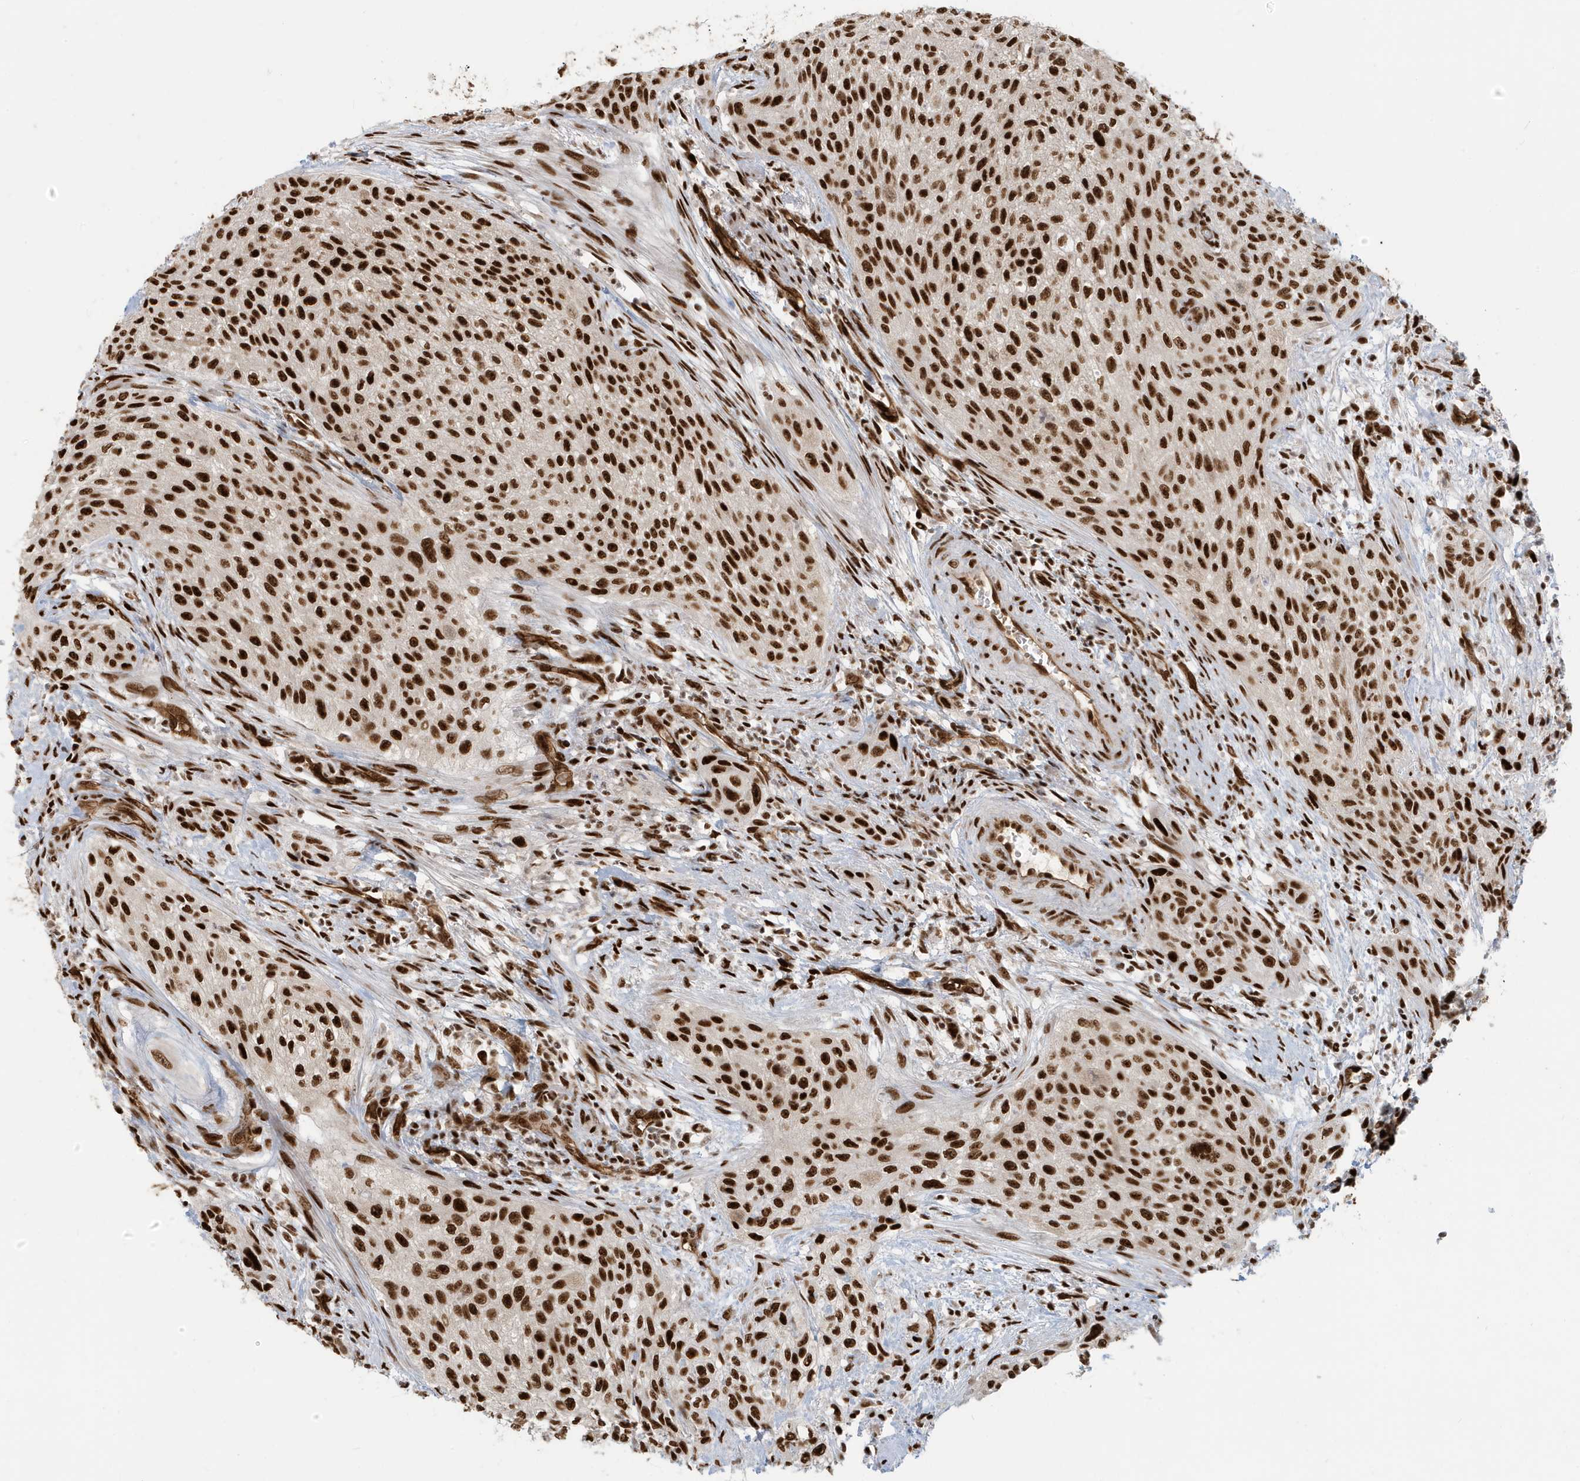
{"staining": {"intensity": "strong", "quantity": ">75%", "location": "nuclear"}, "tissue": "urothelial cancer", "cell_type": "Tumor cells", "image_type": "cancer", "snomed": [{"axis": "morphology", "description": "Urothelial carcinoma, High grade"}, {"axis": "topography", "description": "Urinary bladder"}], "caption": "Brown immunohistochemical staining in human high-grade urothelial carcinoma displays strong nuclear expression in approximately >75% of tumor cells.", "gene": "CKS2", "patient": {"sex": "male", "age": 35}}